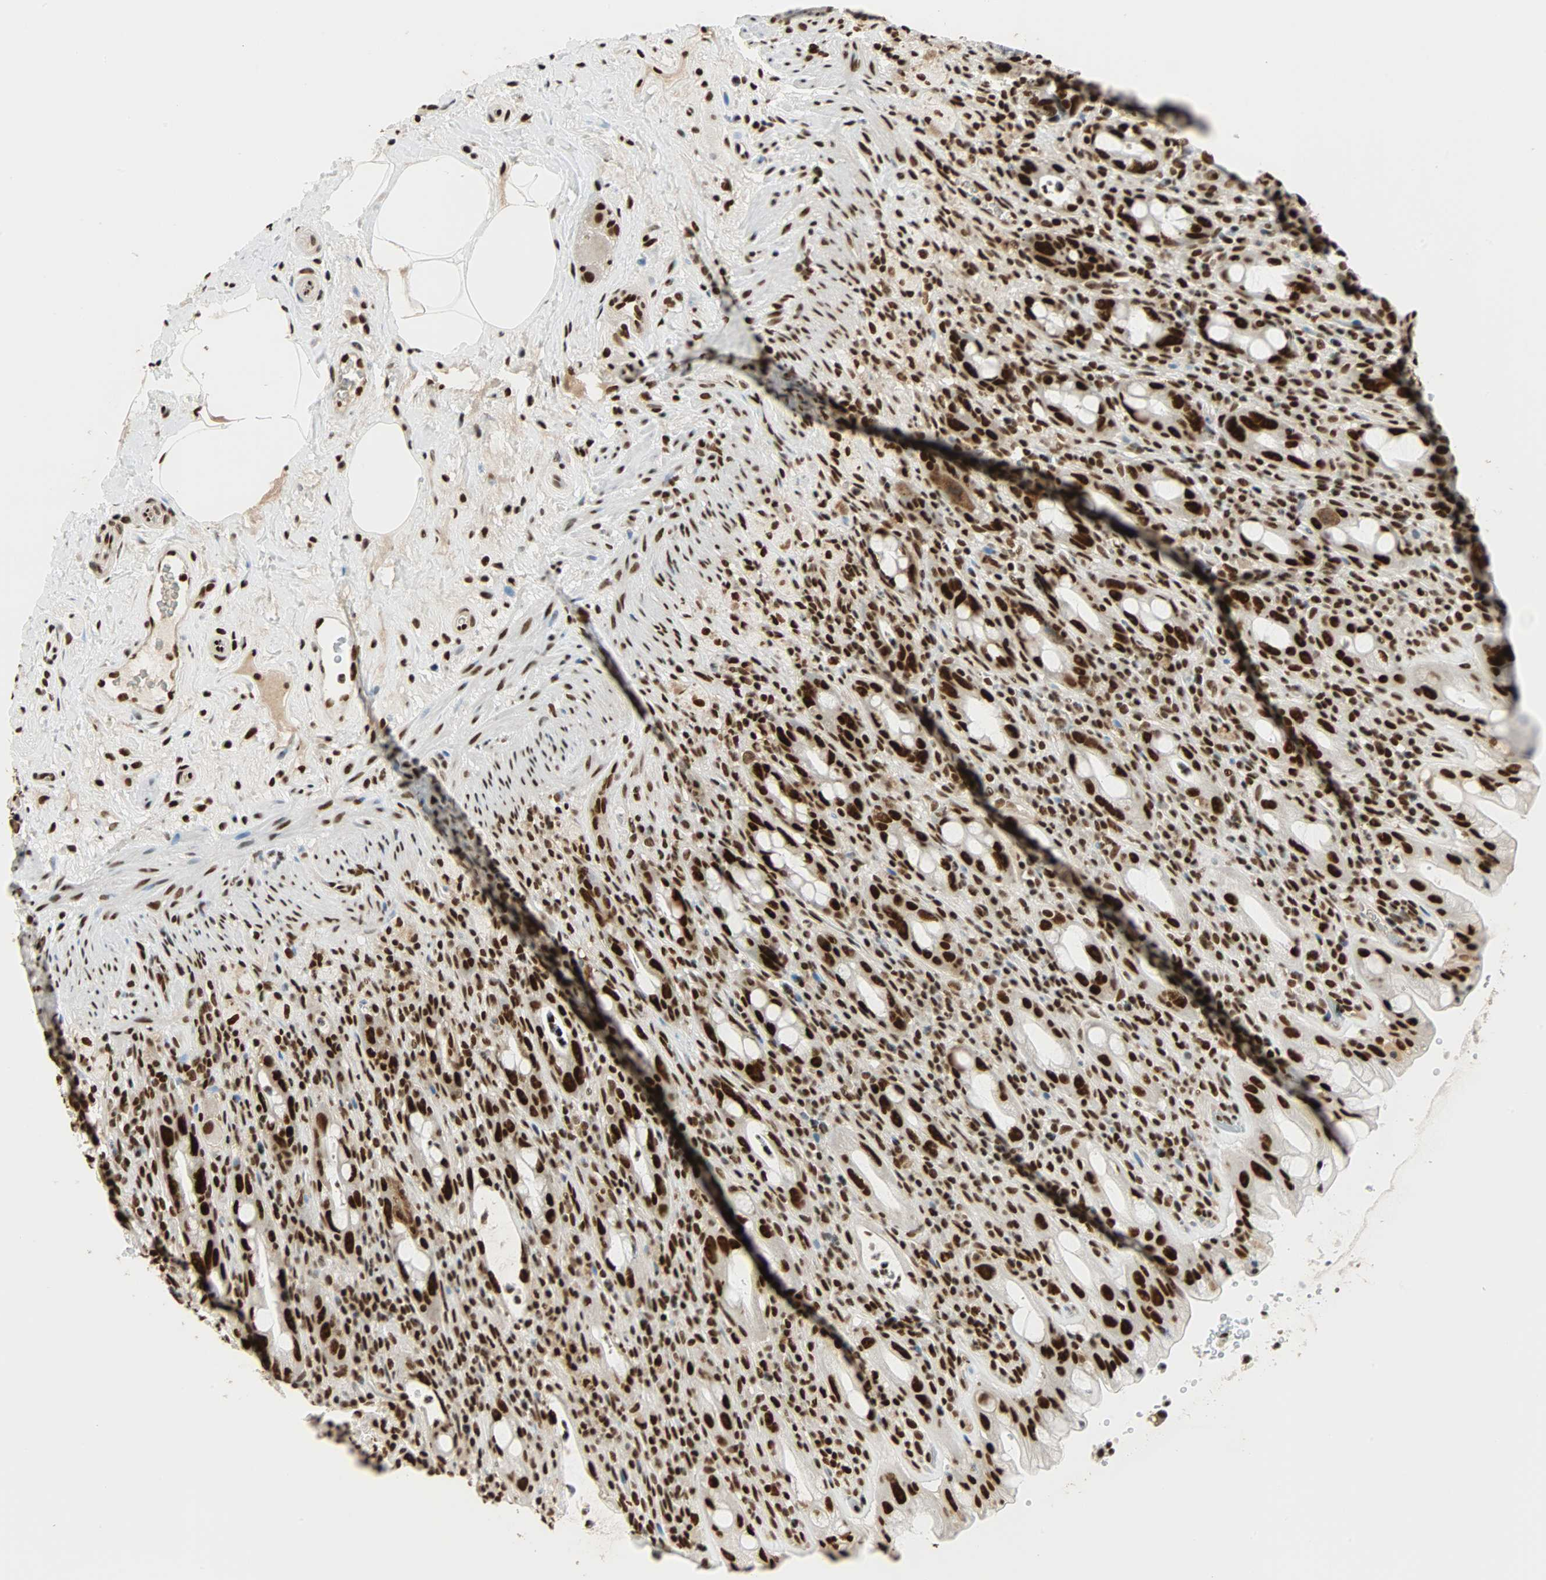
{"staining": {"intensity": "strong", "quantity": ">75%", "location": "nuclear"}, "tissue": "rectum", "cell_type": "Glandular cells", "image_type": "normal", "snomed": [{"axis": "morphology", "description": "Normal tissue, NOS"}, {"axis": "topography", "description": "Rectum"}], "caption": "Human rectum stained for a protein (brown) displays strong nuclear positive expression in approximately >75% of glandular cells.", "gene": "CDK12", "patient": {"sex": "male", "age": 44}}